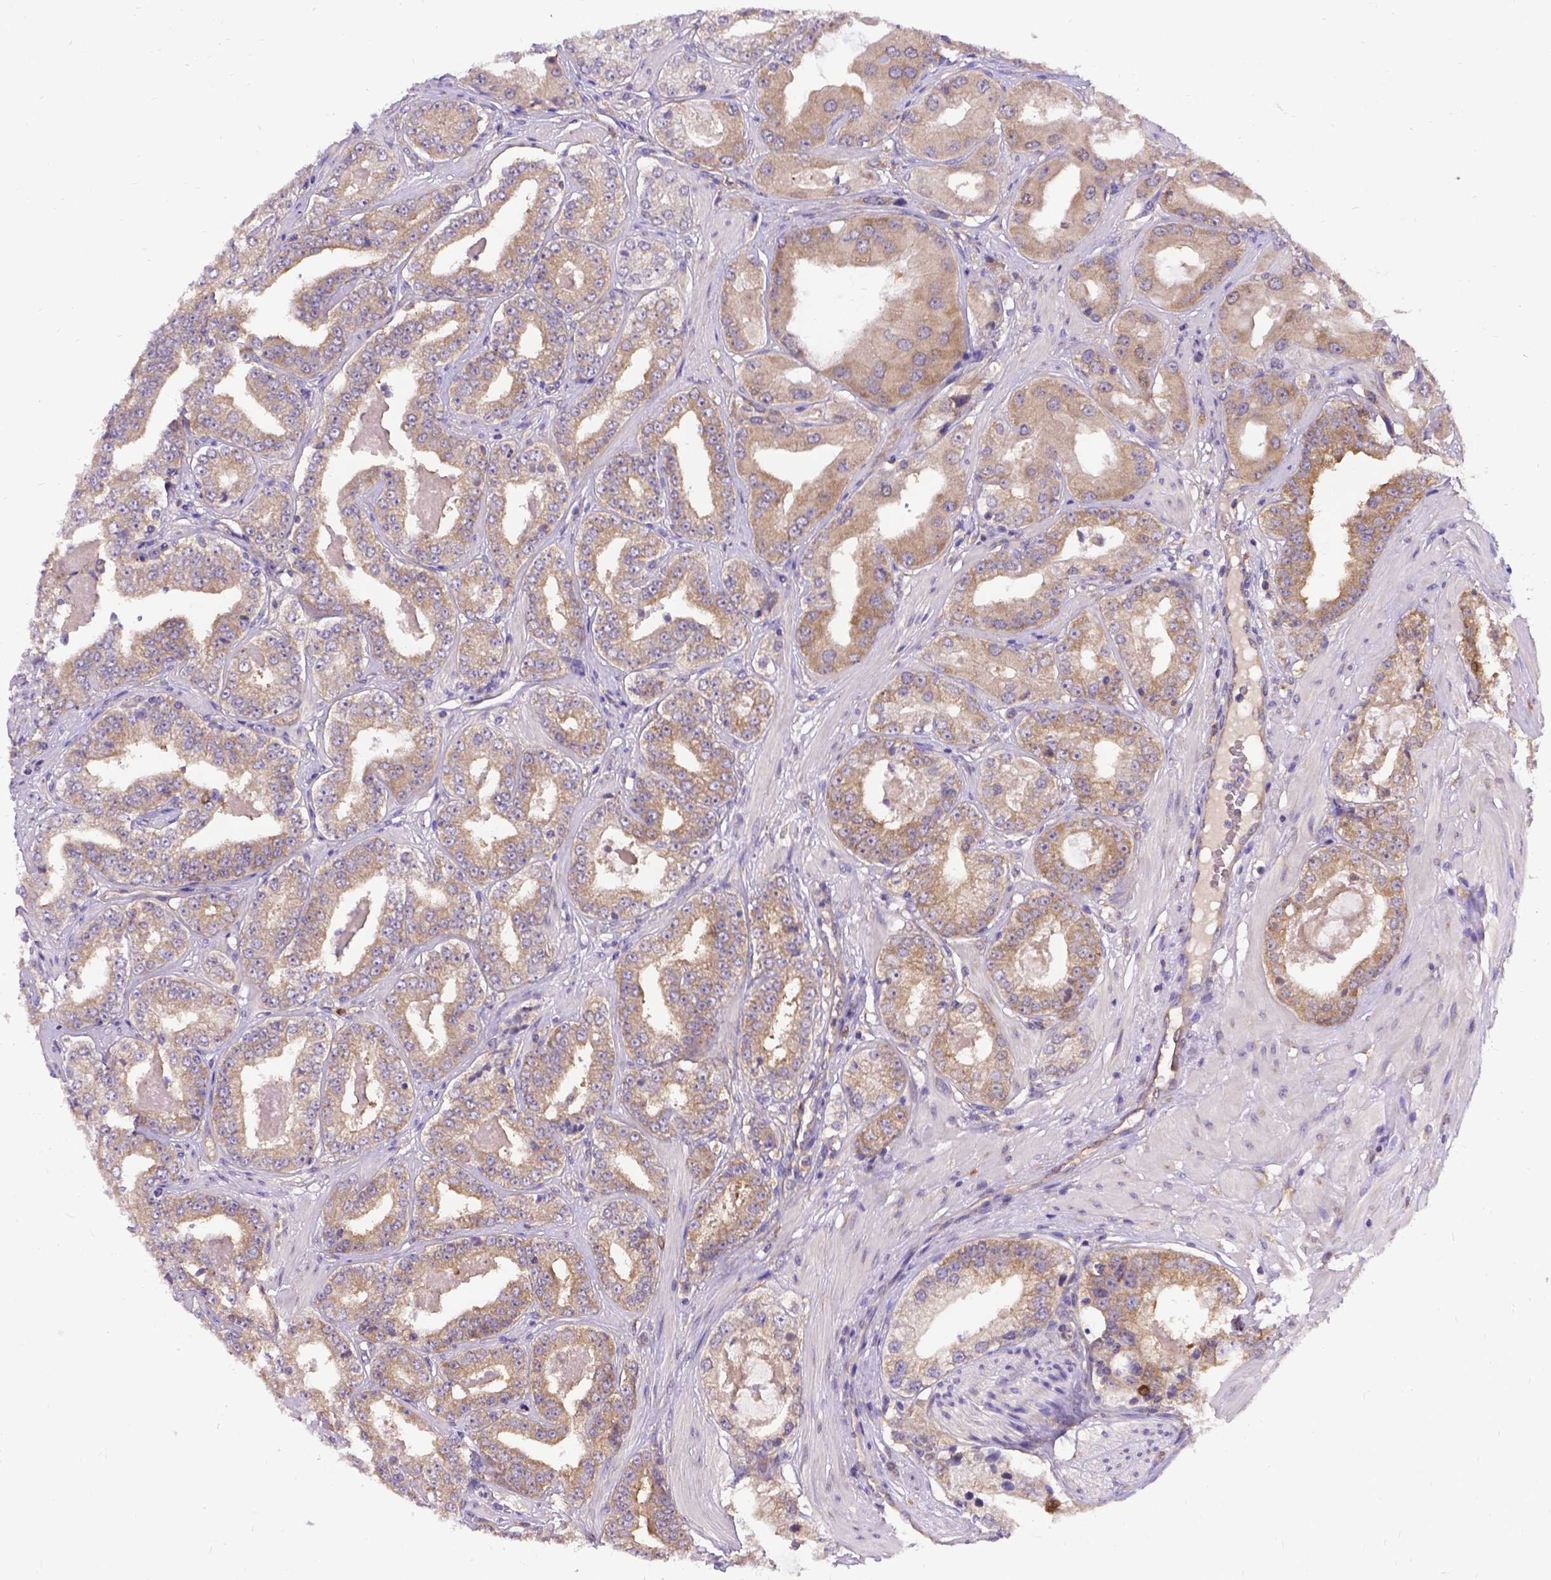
{"staining": {"intensity": "weak", "quantity": ">75%", "location": "cytoplasmic/membranous"}, "tissue": "prostate cancer", "cell_type": "Tumor cells", "image_type": "cancer", "snomed": [{"axis": "morphology", "description": "Adenocarcinoma, Low grade"}, {"axis": "topography", "description": "Prostate"}], "caption": "DAB immunohistochemical staining of prostate cancer (low-grade adenocarcinoma) demonstrates weak cytoplasmic/membranous protein expression in about >75% of tumor cells. (DAB IHC, brown staining for protein, blue staining for nuclei).", "gene": "DENND6A", "patient": {"sex": "male", "age": 60}}